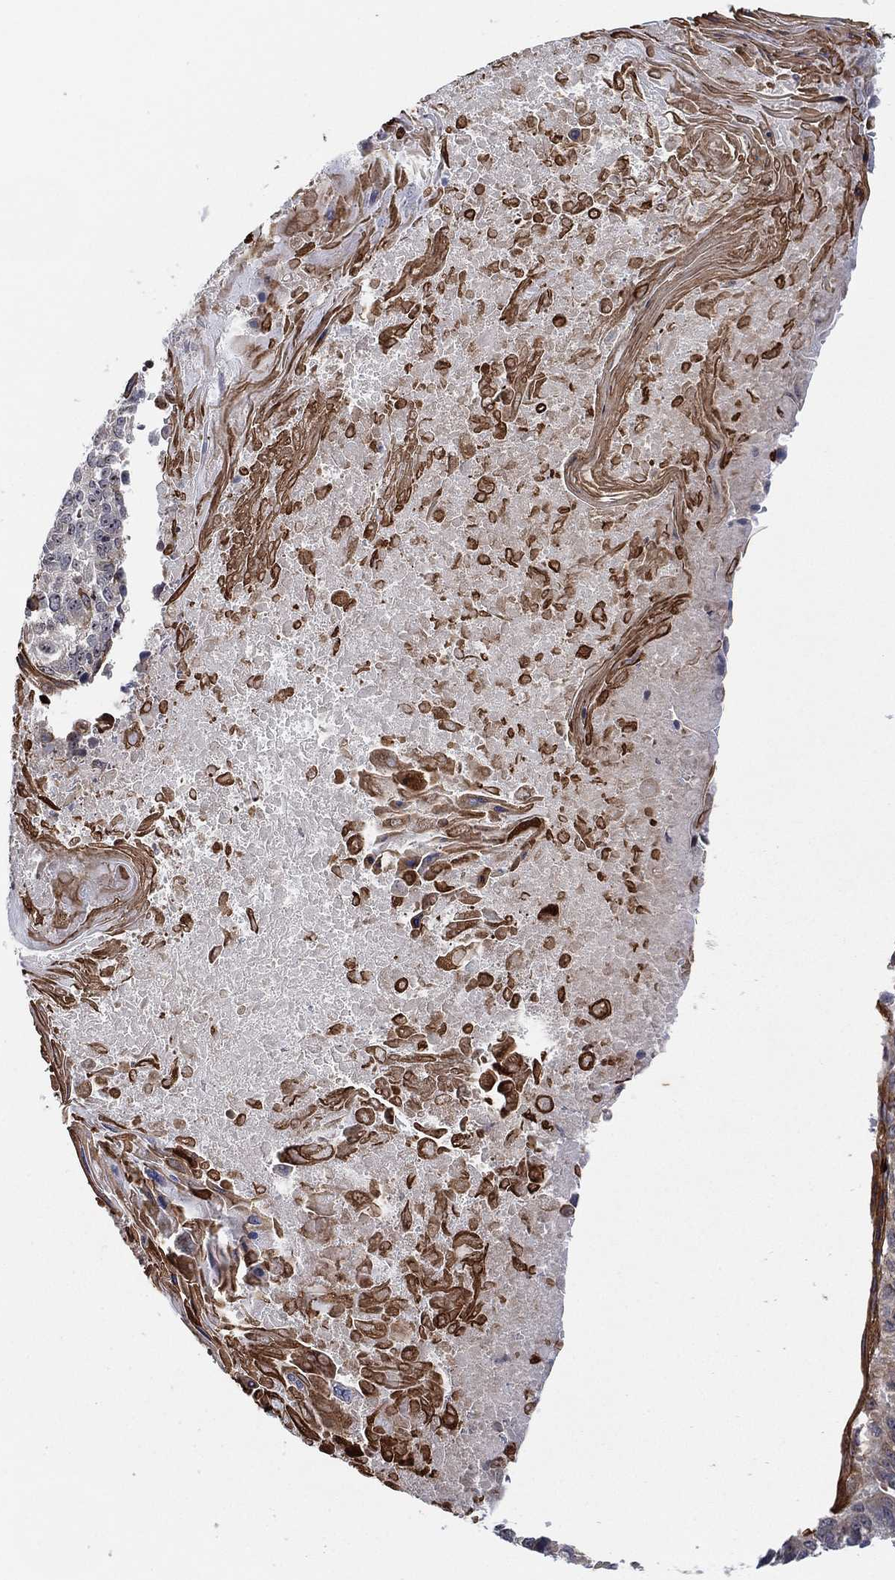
{"staining": {"intensity": "negative", "quantity": "none", "location": "none"}, "tissue": "lung cancer", "cell_type": "Tumor cells", "image_type": "cancer", "snomed": [{"axis": "morphology", "description": "Squamous cell carcinoma, NOS"}, {"axis": "topography", "description": "Lung"}], "caption": "High magnification brightfield microscopy of lung squamous cell carcinoma stained with DAB (brown) and counterstained with hematoxylin (blue): tumor cells show no significant staining. (DAB IHC with hematoxylin counter stain).", "gene": "TMCO1", "patient": {"sex": "male", "age": 73}}